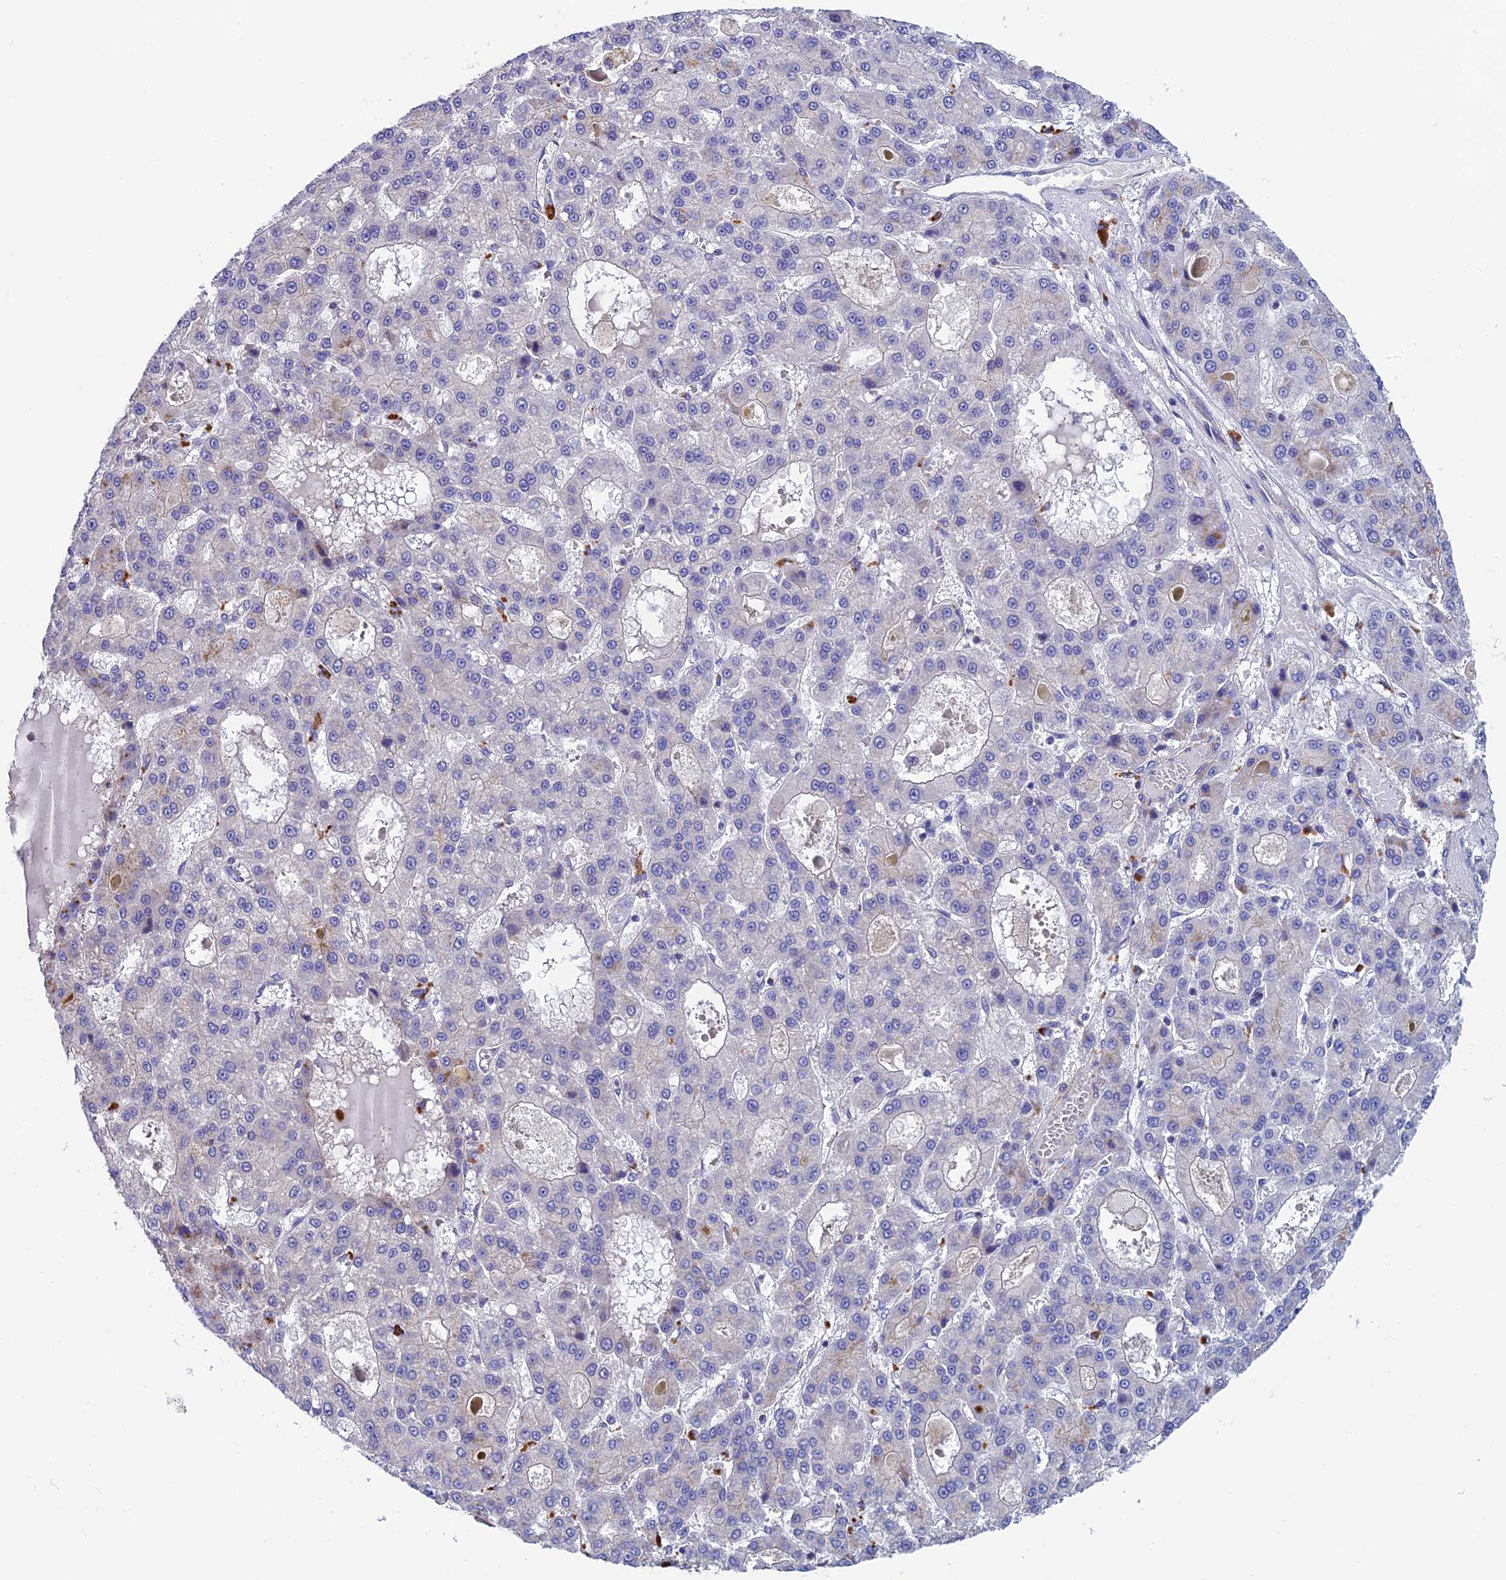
{"staining": {"intensity": "negative", "quantity": "none", "location": "none"}, "tissue": "liver cancer", "cell_type": "Tumor cells", "image_type": "cancer", "snomed": [{"axis": "morphology", "description": "Carcinoma, Hepatocellular, NOS"}, {"axis": "topography", "description": "Liver"}], "caption": "DAB (3,3'-diaminobenzidine) immunohistochemical staining of liver hepatocellular carcinoma demonstrates no significant positivity in tumor cells.", "gene": "FAM178B", "patient": {"sex": "male", "age": 70}}